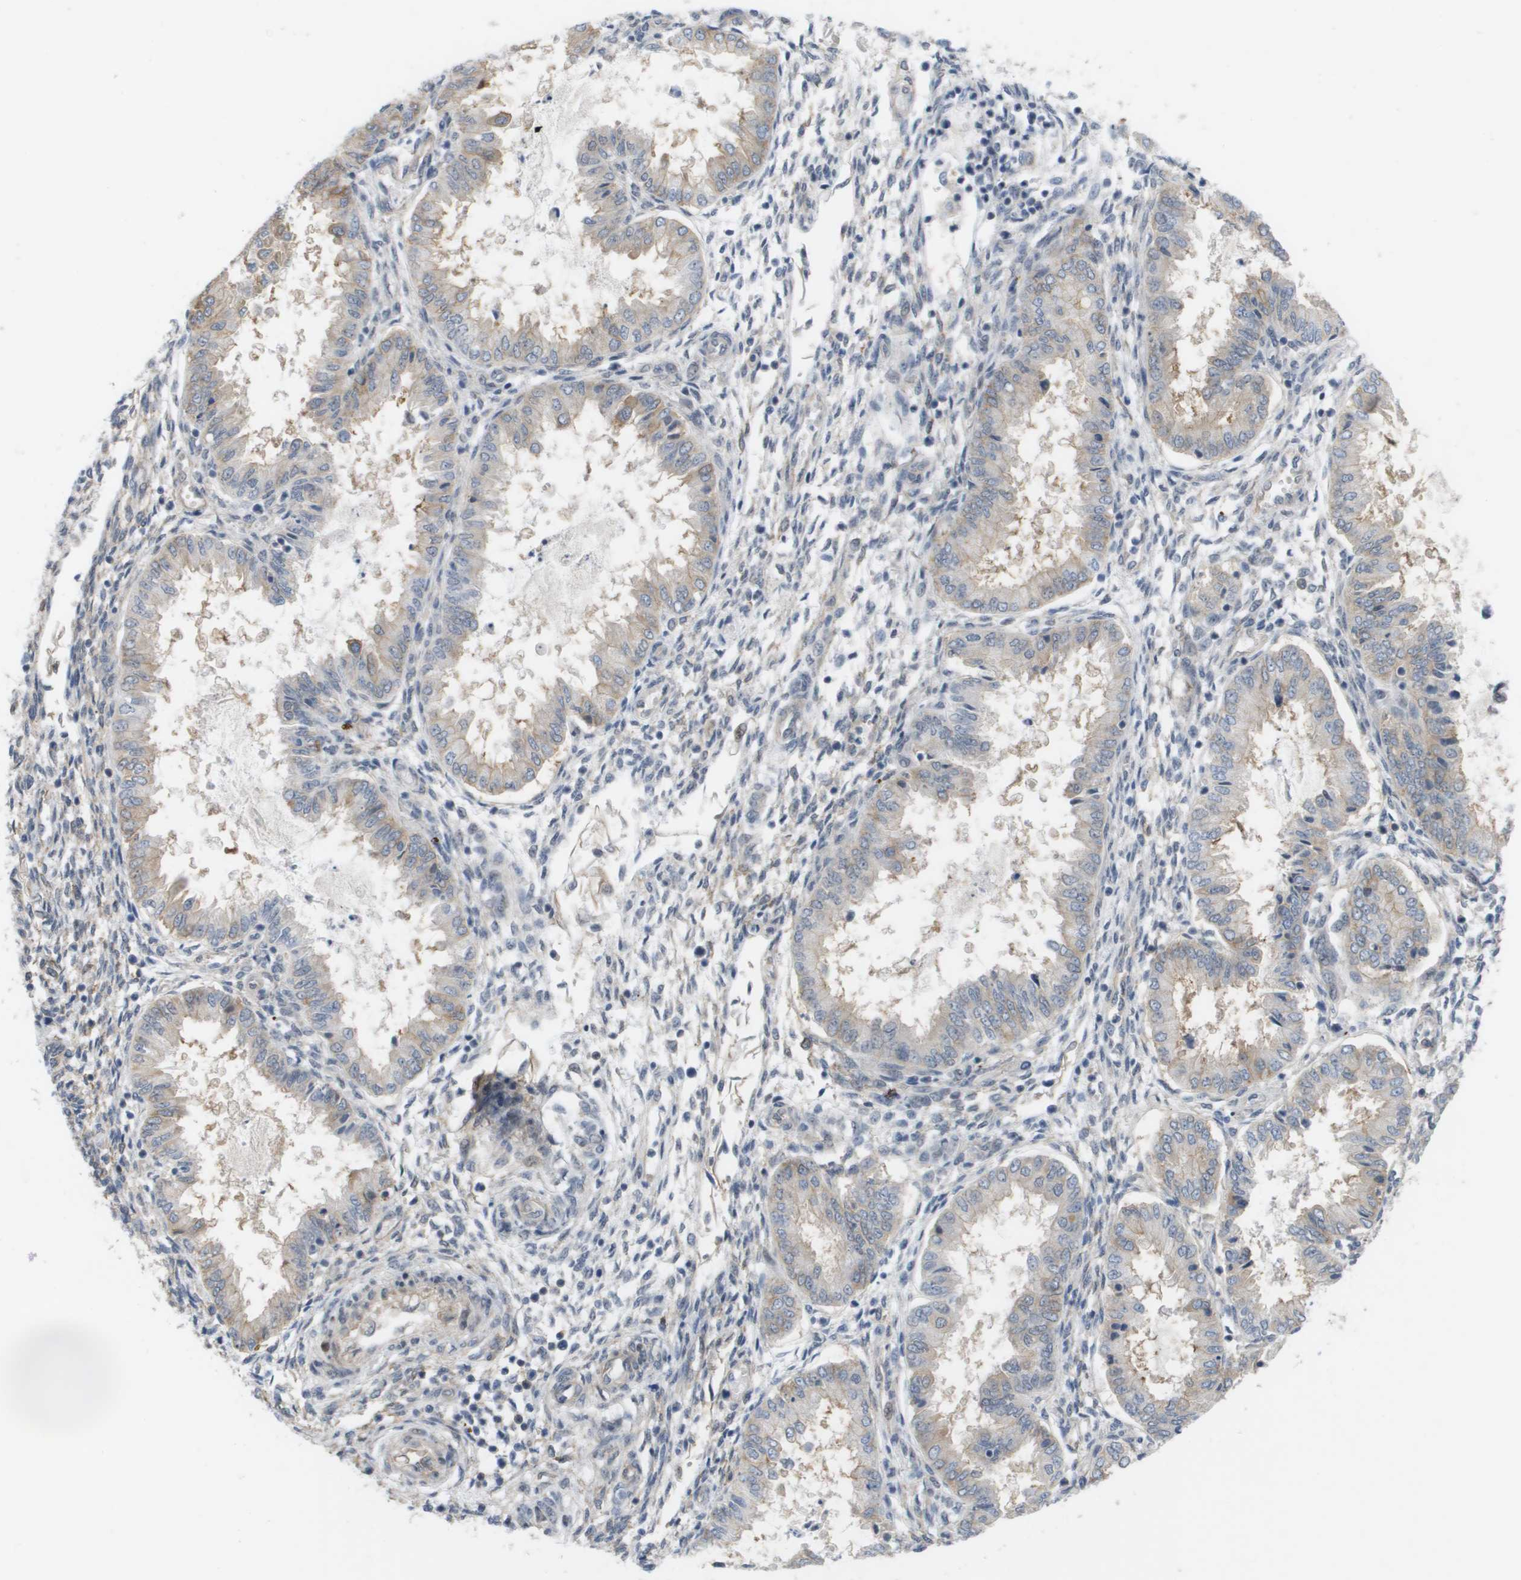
{"staining": {"intensity": "negative", "quantity": "none", "location": "none"}, "tissue": "endometrium", "cell_type": "Cells in endometrial stroma", "image_type": "normal", "snomed": [{"axis": "morphology", "description": "Normal tissue, NOS"}, {"axis": "topography", "description": "Endometrium"}], "caption": "IHC of benign human endometrium shows no positivity in cells in endometrial stroma. Nuclei are stained in blue.", "gene": "MTARC2", "patient": {"sex": "female", "age": 33}}